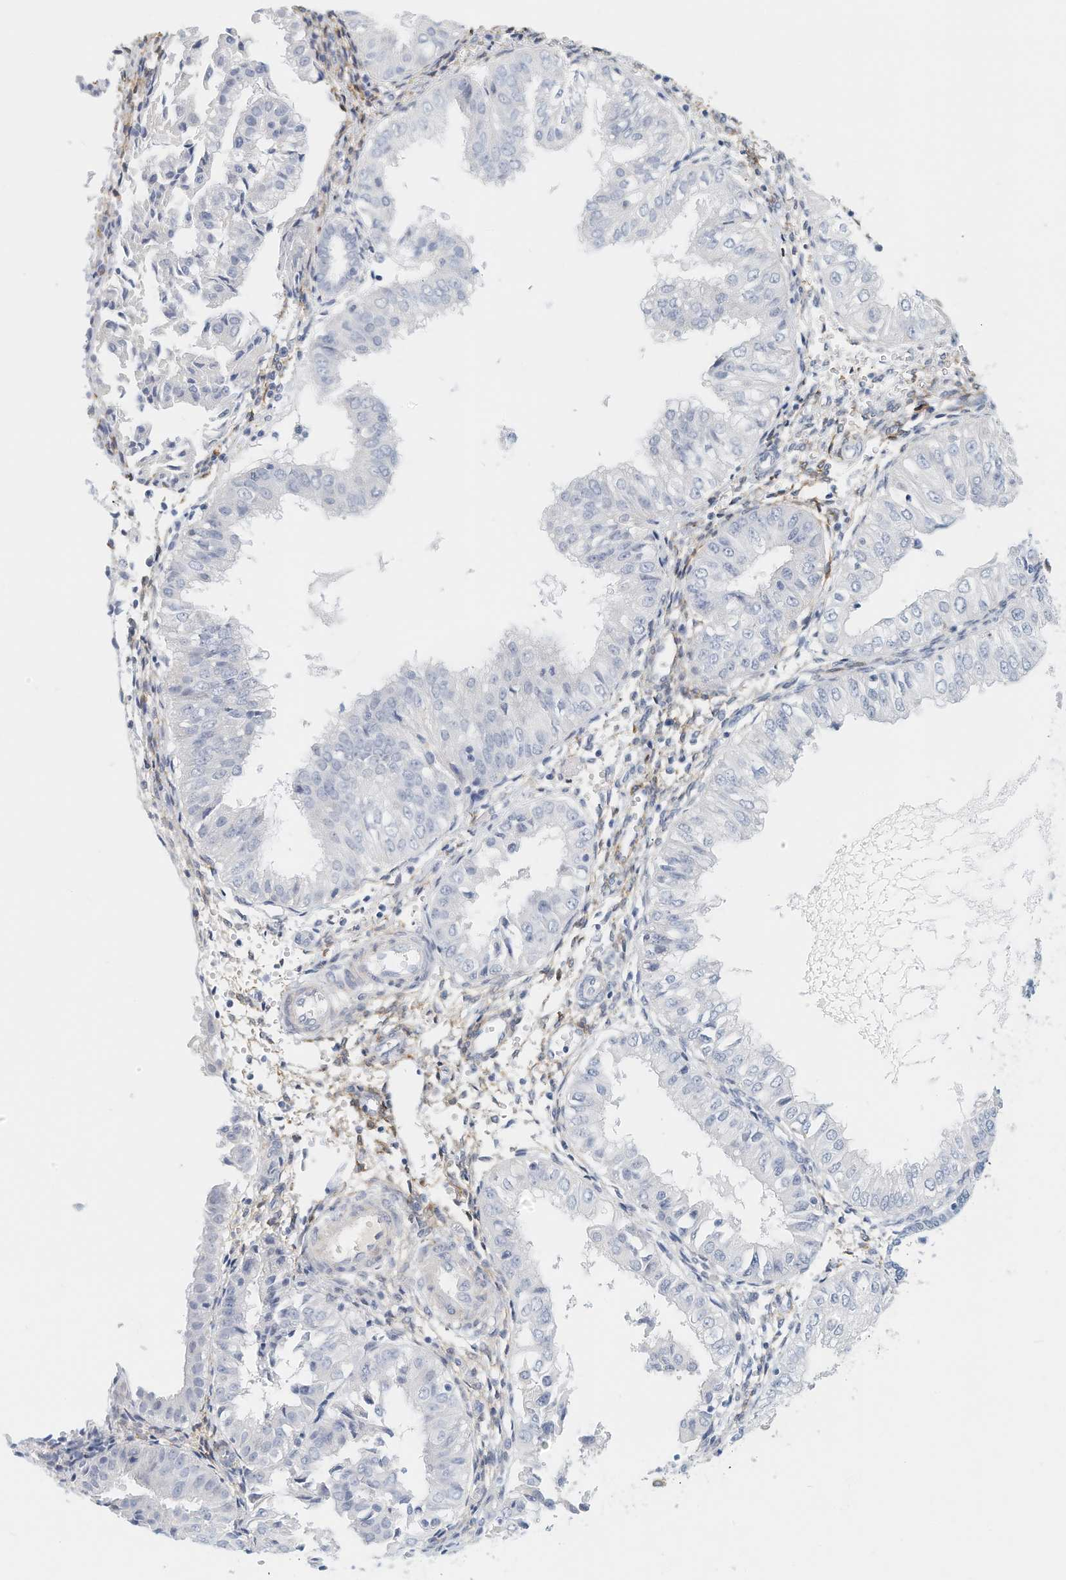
{"staining": {"intensity": "negative", "quantity": "none", "location": "none"}, "tissue": "endometrial cancer", "cell_type": "Tumor cells", "image_type": "cancer", "snomed": [{"axis": "morphology", "description": "Normal tissue, NOS"}, {"axis": "morphology", "description": "Adenocarcinoma, NOS"}, {"axis": "topography", "description": "Endometrium"}], "caption": "IHC of endometrial cancer (adenocarcinoma) shows no positivity in tumor cells. (DAB IHC with hematoxylin counter stain).", "gene": "ARHGAP28", "patient": {"sex": "female", "age": 53}}